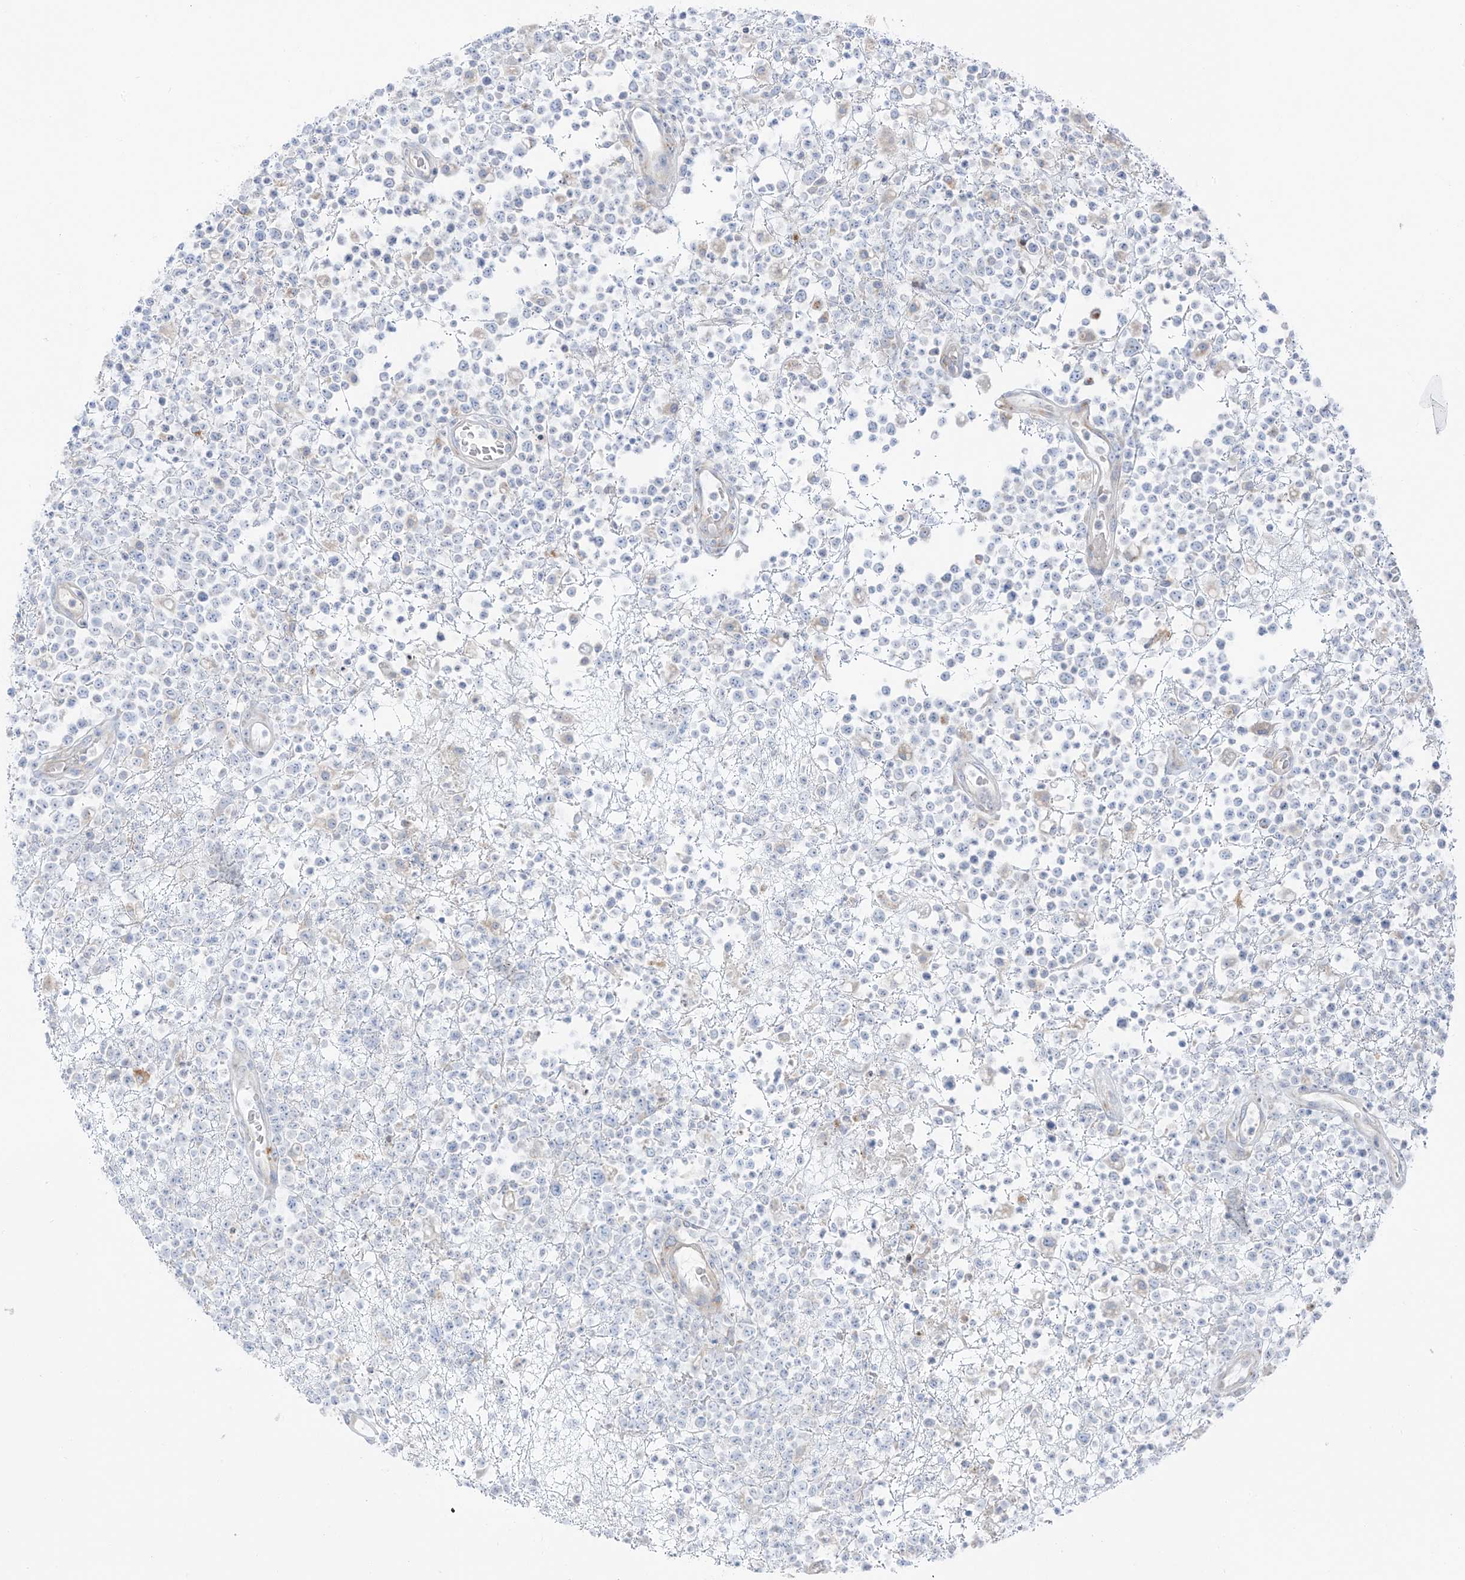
{"staining": {"intensity": "negative", "quantity": "none", "location": "none"}, "tissue": "lymphoma", "cell_type": "Tumor cells", "image_type": "cancer", "snomed": [{"axis": "morphology", "description": "Malignant lymphoma, non-Hodgkin's type, High grade"}, {"axis": "topography", "description": "Colon"}], "caption": "Tumor cells are negative for protein expression in human lymphoma.", "gene": "TAL2", "patient": {"sex": "female", "age": 53}}